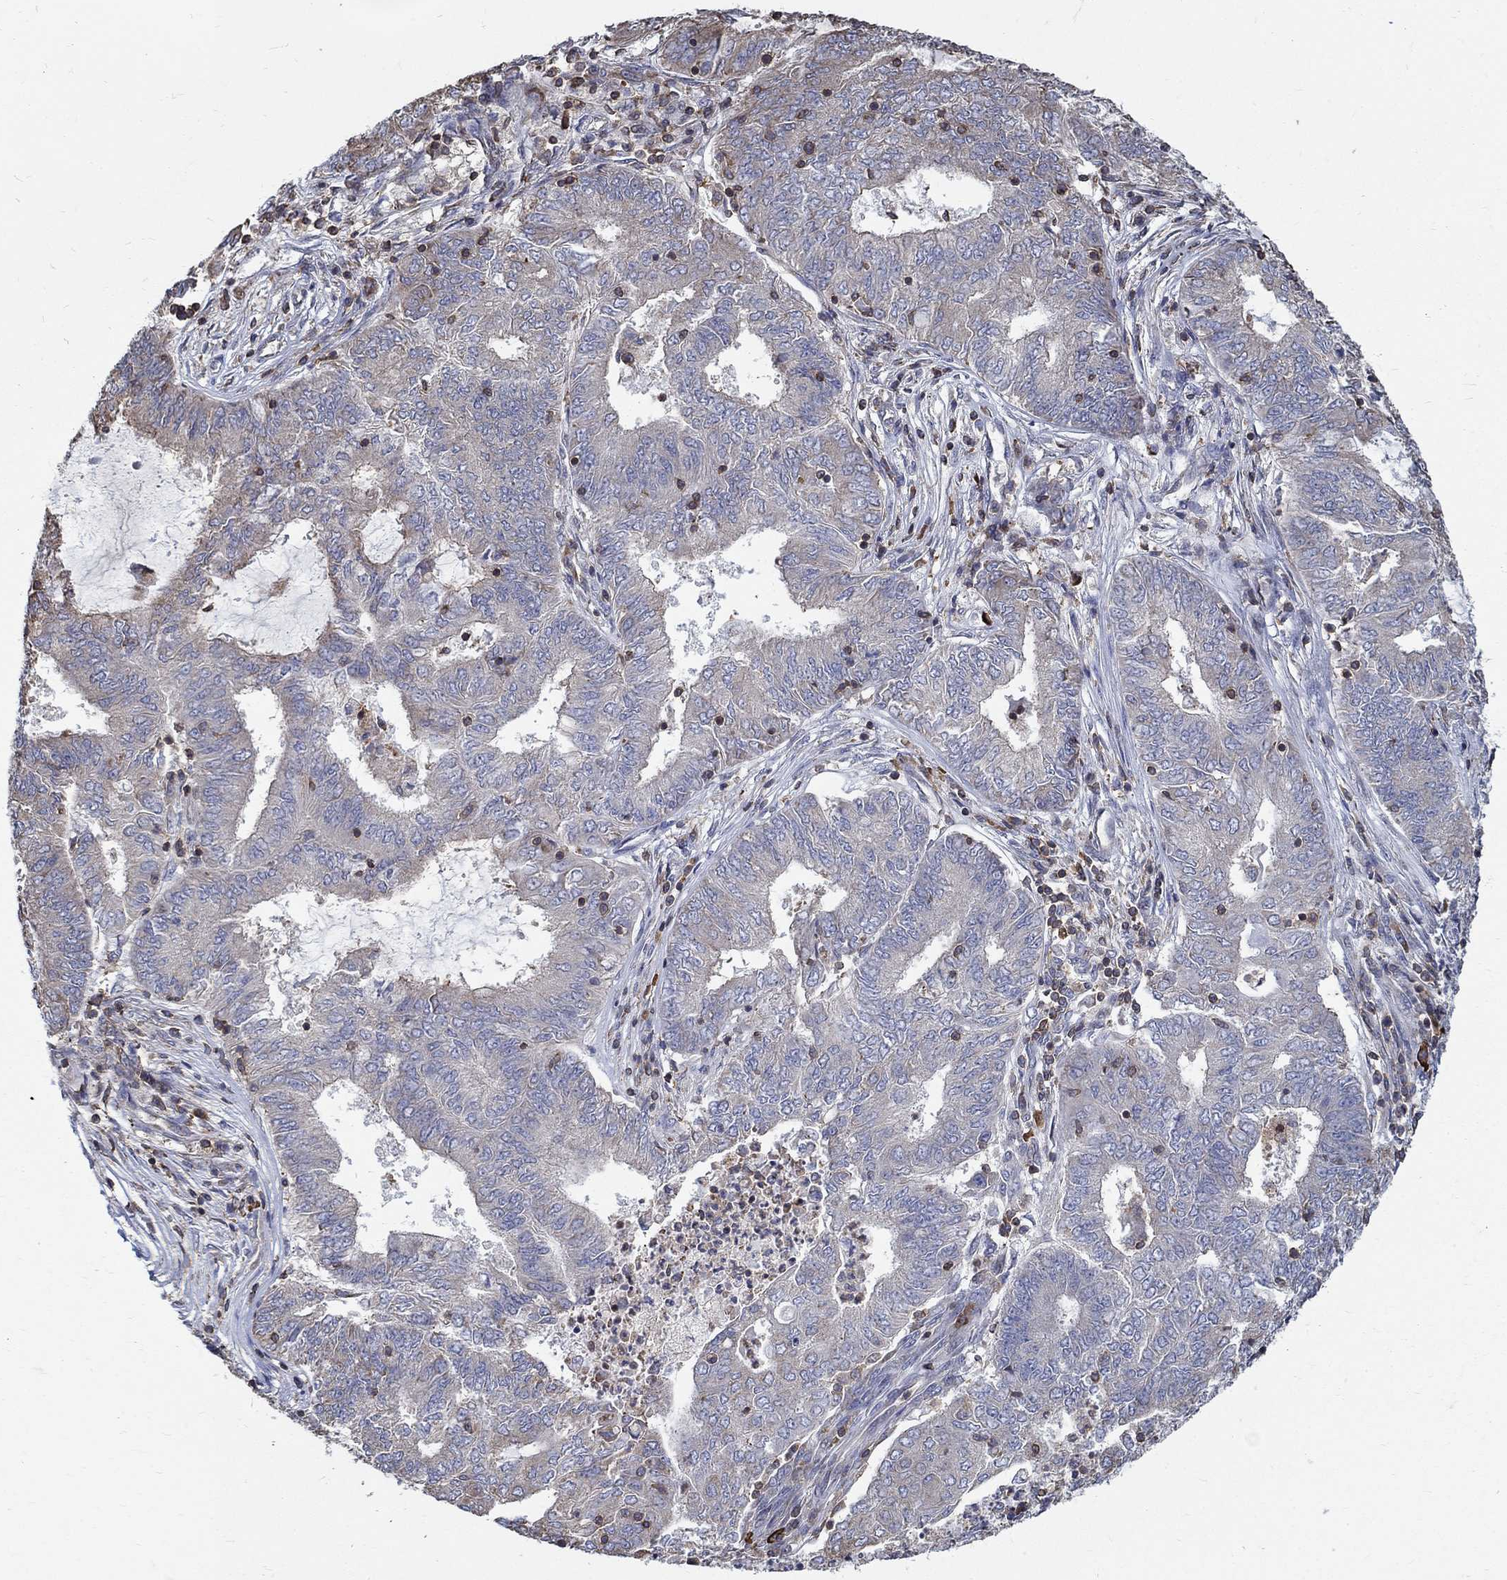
{"staining": {"intensity": "negative", "quantity": "none", "location": "none"}, "tissue": "endometrial cancer", "cell_type": "Tumor cells", "image_type": "cancer", "snomed": [{"axis": "morphology", "description": "Adenocarcinoma, NOS"}, {"axis": "topography", "description": "Endometrium"}], "caption": "An immunohistochemistry photomicrograph of endometrial adenocarcinoma is shown. There is no staining in tumor cells of endometrial adenocarcinoma.", "gene": "AGAP2", "patient": {"sex": "female", "age": 62}}